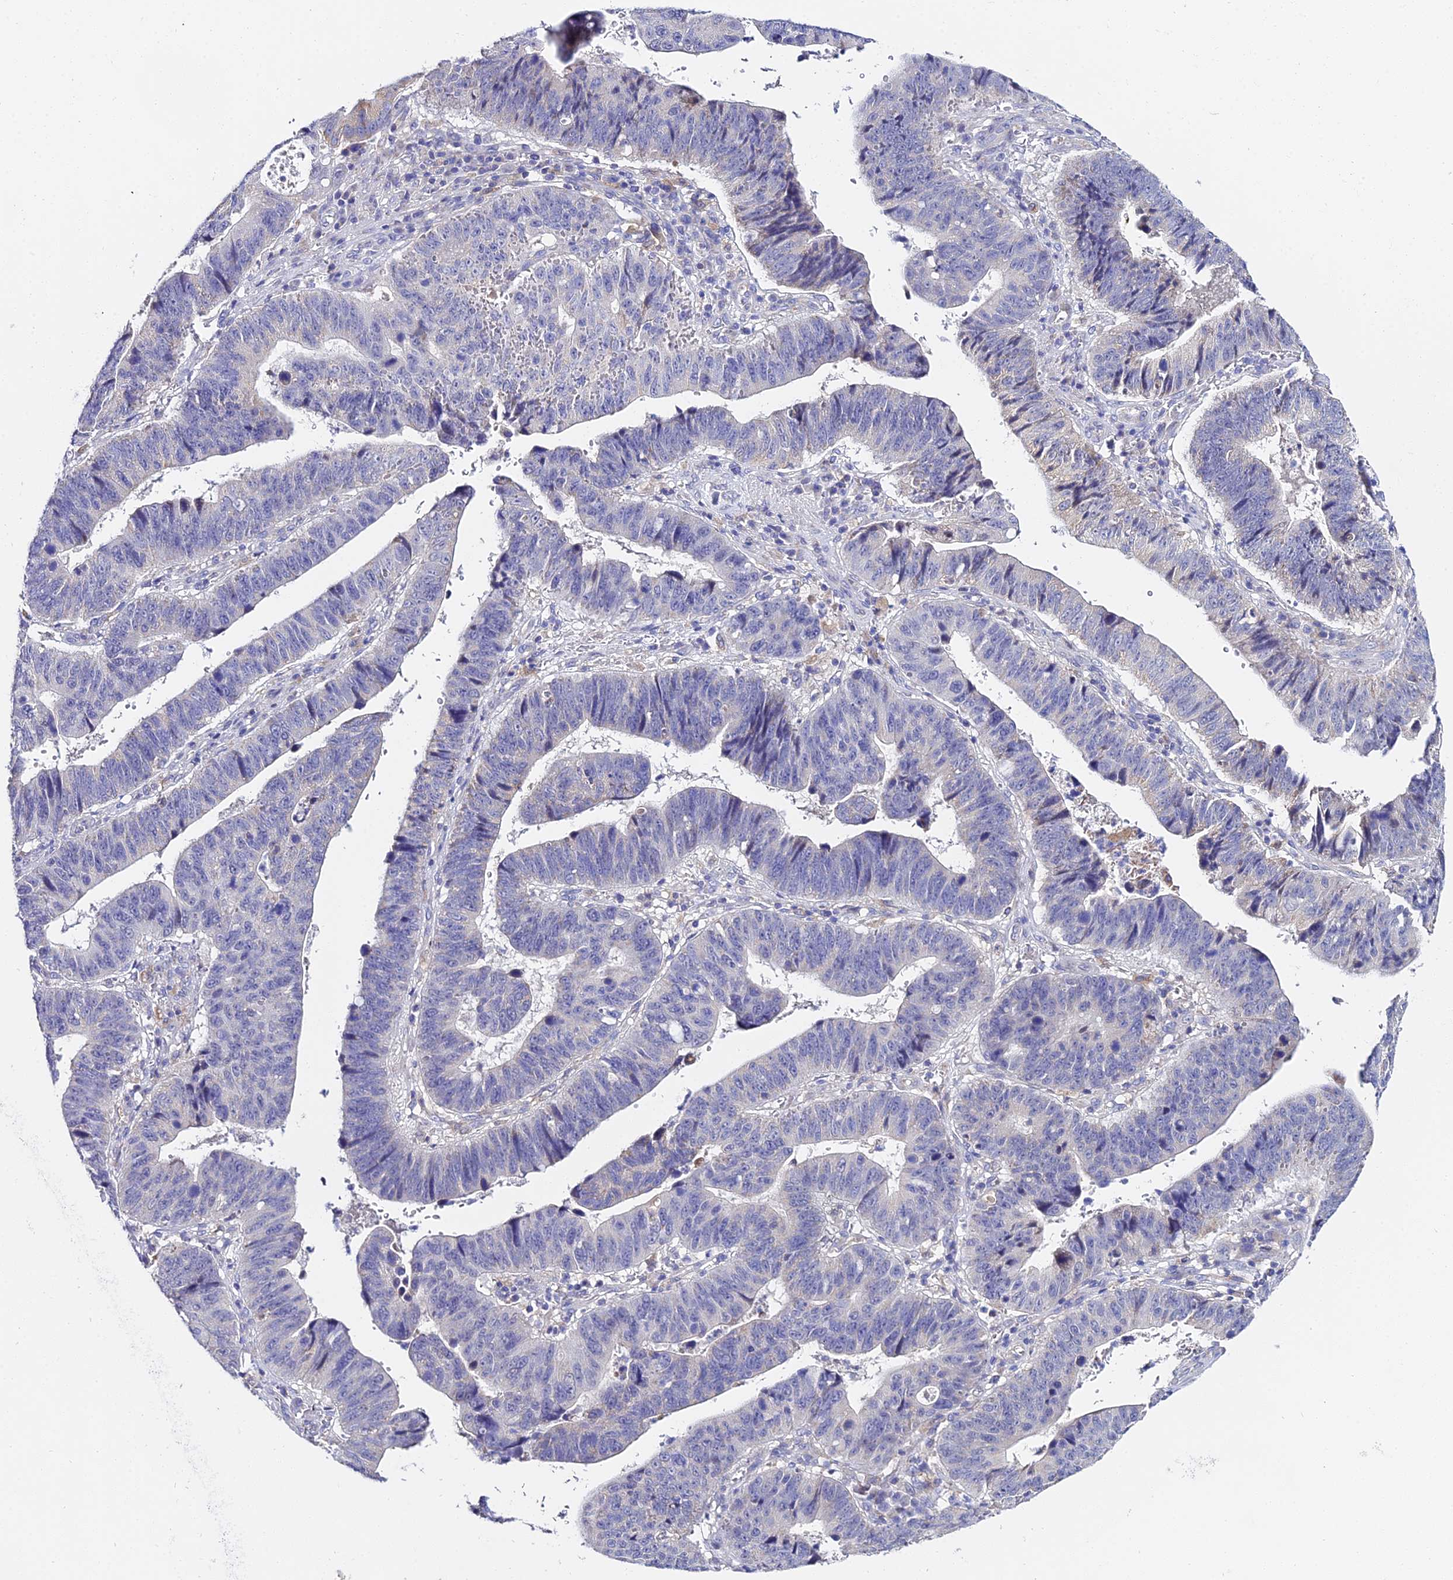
{"staining": {"intensity": "moderate", "quantity": "<25%", "location": "cytoplasmic/membranous"}, "tissue": "stomach cancer", "cell_type": "Tumor cells", "image_type": "cancer", "snomed": [{"axis": "morphology", "description": "Adenocarcinoma, NOS"}, {"axis": "topography", "description": "Stomach"}], "caption": "There is low levels of moderate cytoplasmic/membranous positivity in tumor cells of stomach cancer, as demonstrated by immunohistochemical staining (brown color).", "gene": "PPP2R2C", "patient": {"sex": "male", "age": 59}}